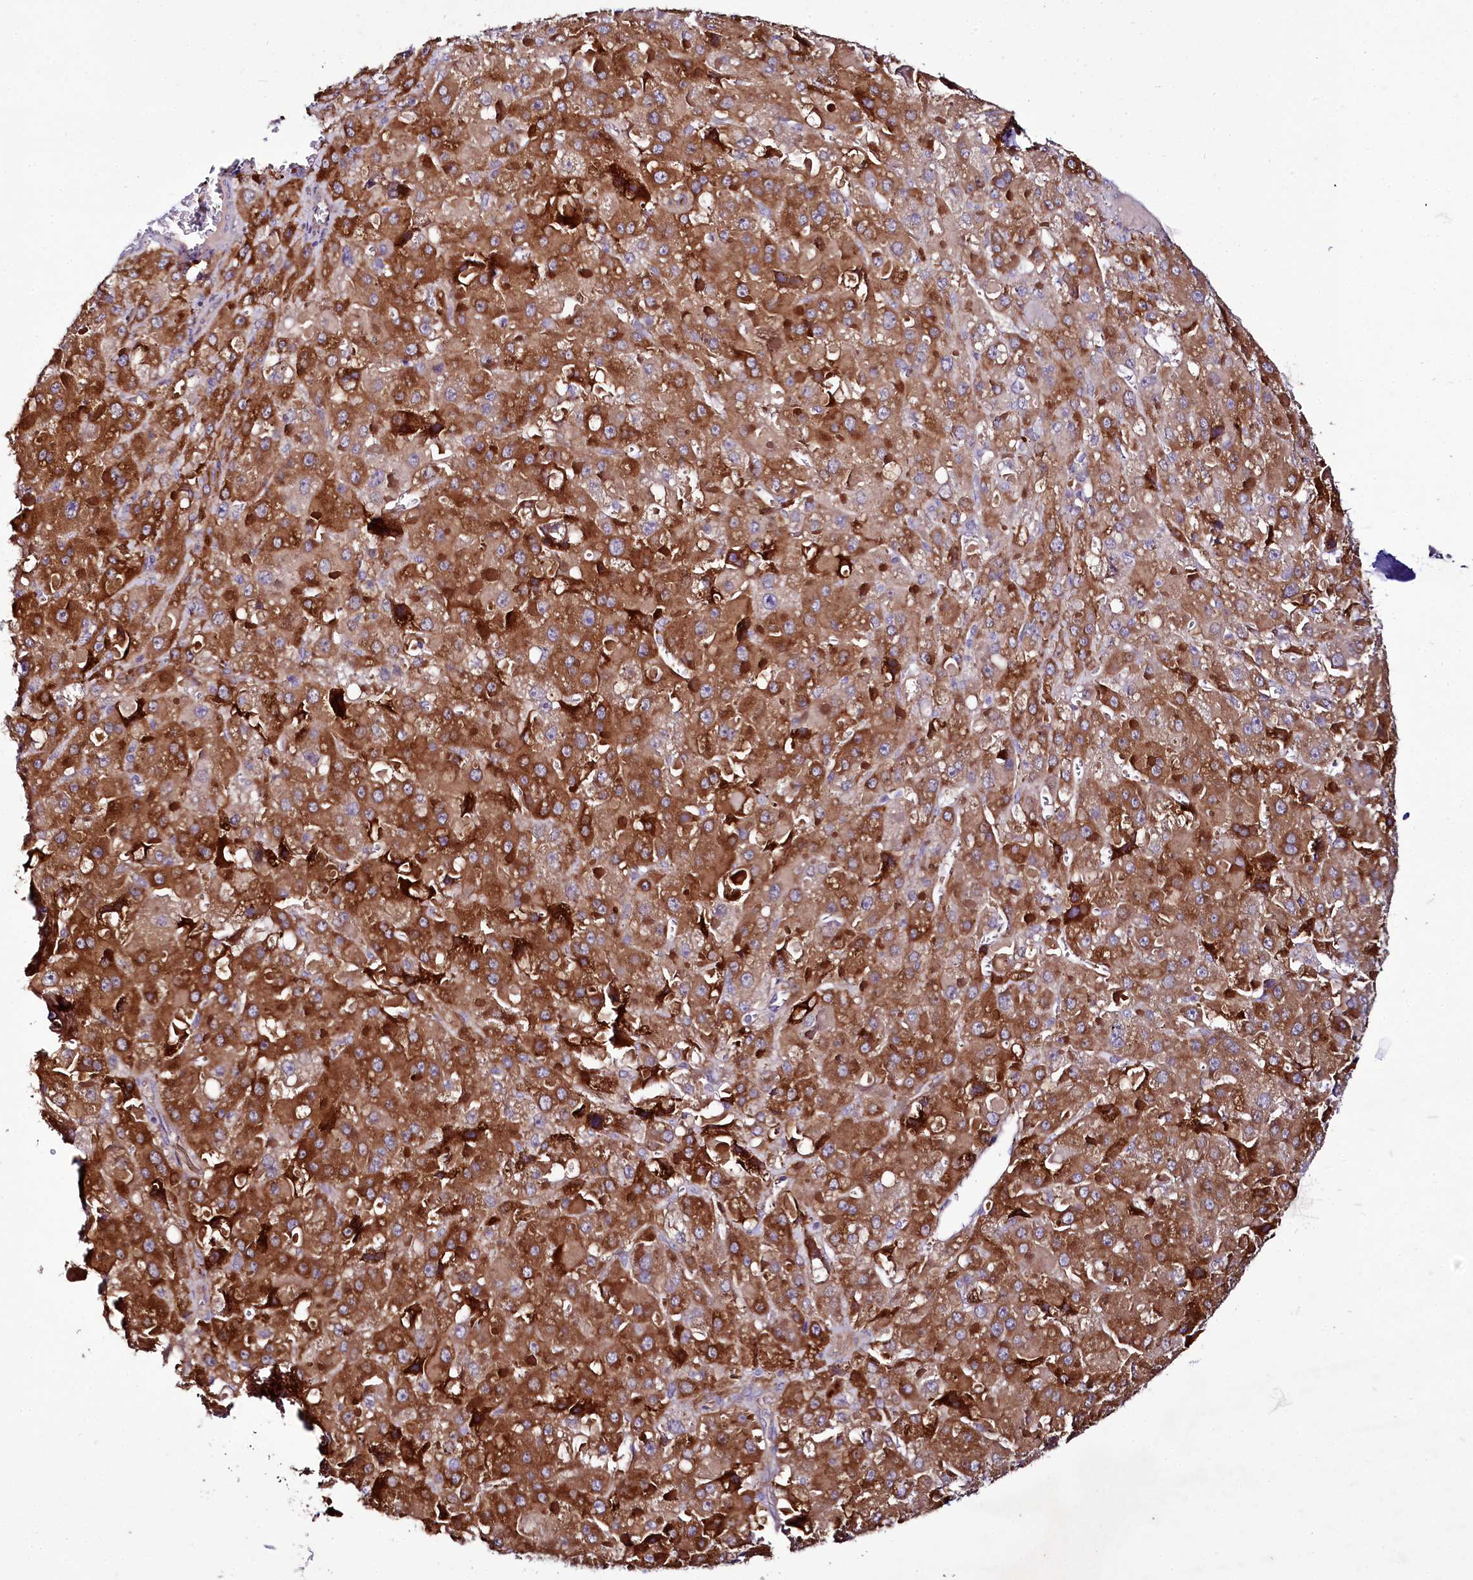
{"staining": {"intensity": "strong", "quantity": ">75%", "location": "cytoplasmic/membranous"}, "tissue": "liver cancer", "cell_type": "Tumor cells", "image_type": "cancer", "snomed": [{"axis": "morphology", "description": "Carcinoma, Hepatocellular, NOS"}, {"axis": "topography", "description": "Liver"}], "caption": "A micrograph showing strong cytoplasmic/membranous staining in approximately >75% of tumor cells in liver cancer (hepatocellular carcinoma), as visualized by brown immunohistochemical staining.", "gene": "ZC3H12C", "patient": {"sex": "female", "age": 73}}